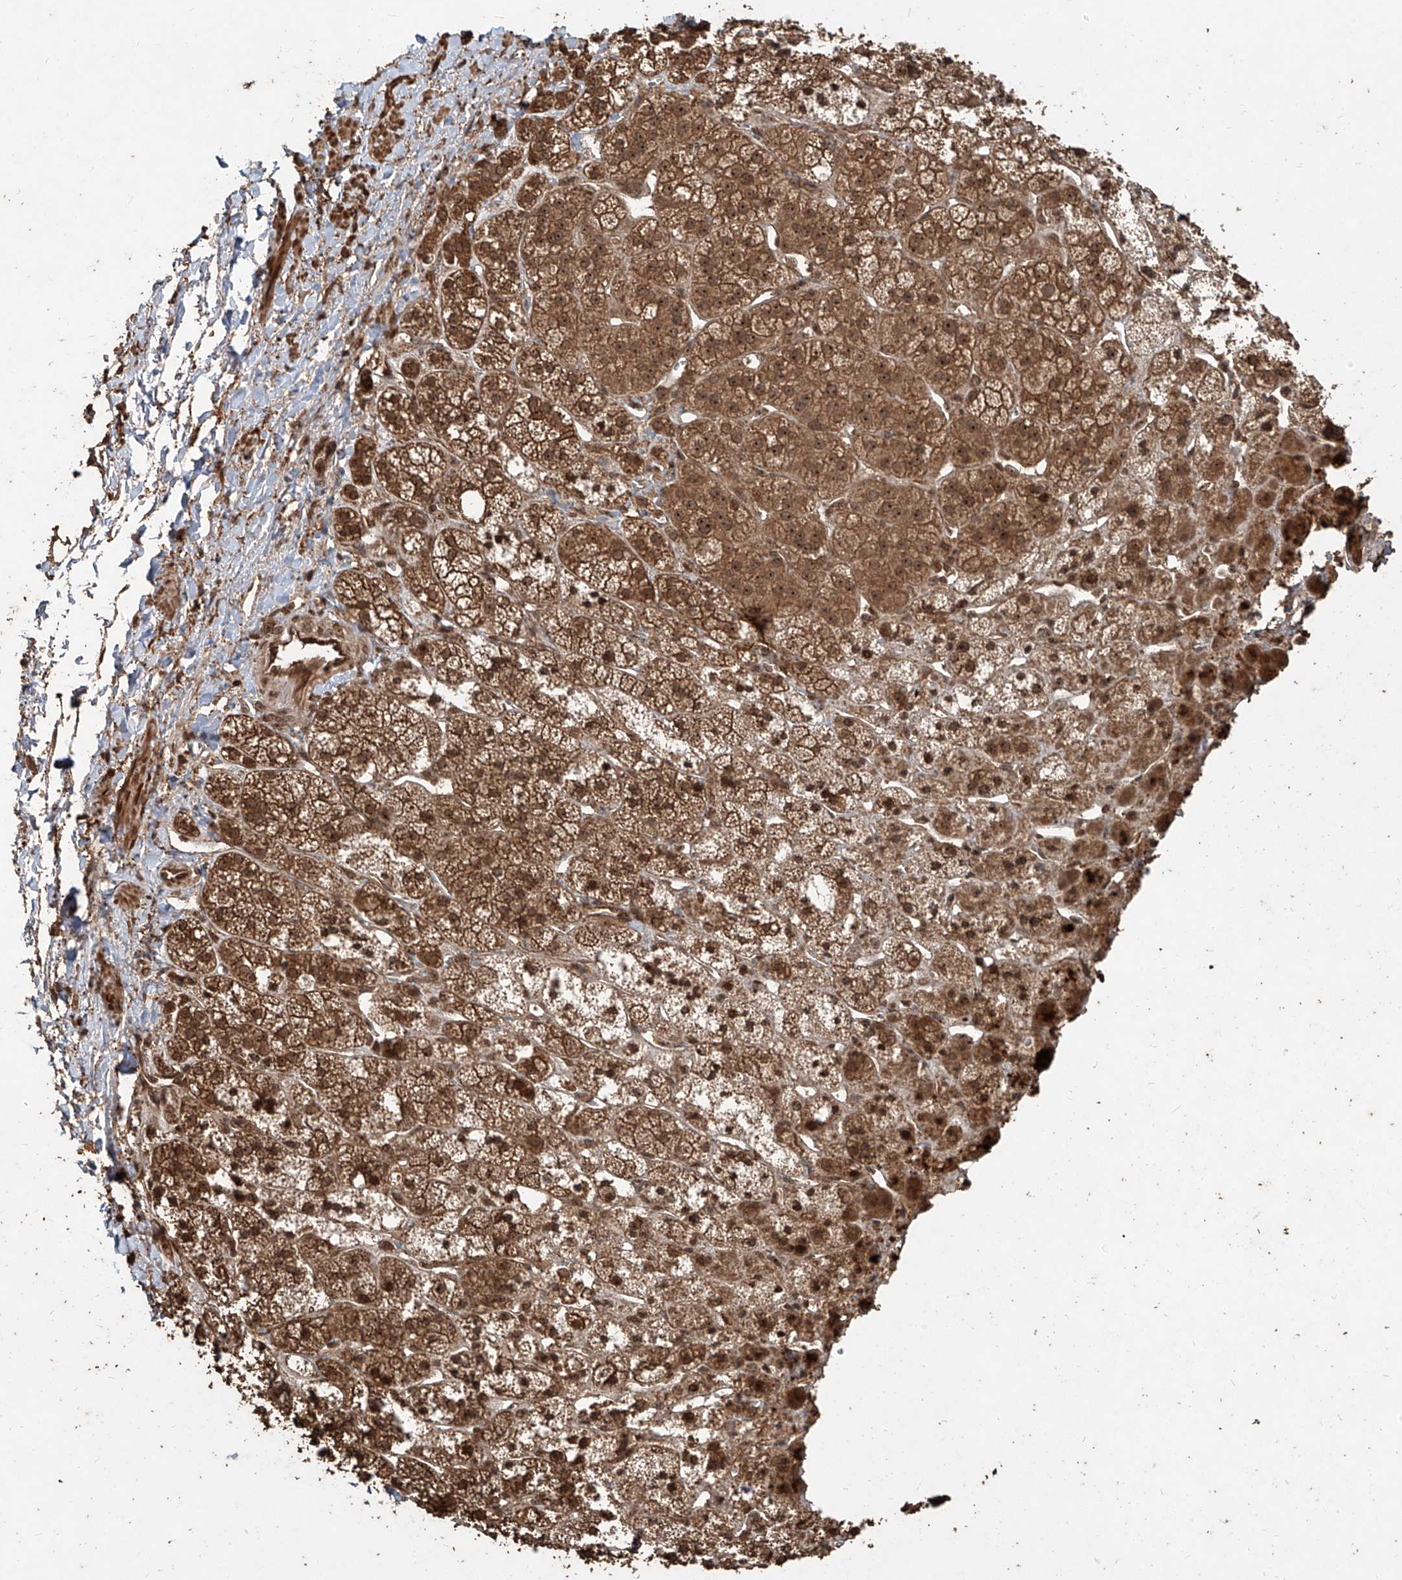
{"staining": {"intensity": "strong", "quantity": ">75%", "location": "cytoplasmic/membranous,nuclear"}, "tissue": "adrenal gland", "cell_type": "Glandular cells", "image_type": "normal", "snomed": [{"axis": "morphology", "description": "Normal tissue, NOS"}, {"axis": "topography", "description": "Adrenal gland"}], "caption": "Protein staining of benign adrenal gland demonstrates strong cytoplasmic/membranous,nuclear staining in about >75% of glandular cells.", "gene": "ZNF660", "patient": {"sex": "male", "age": 56}}